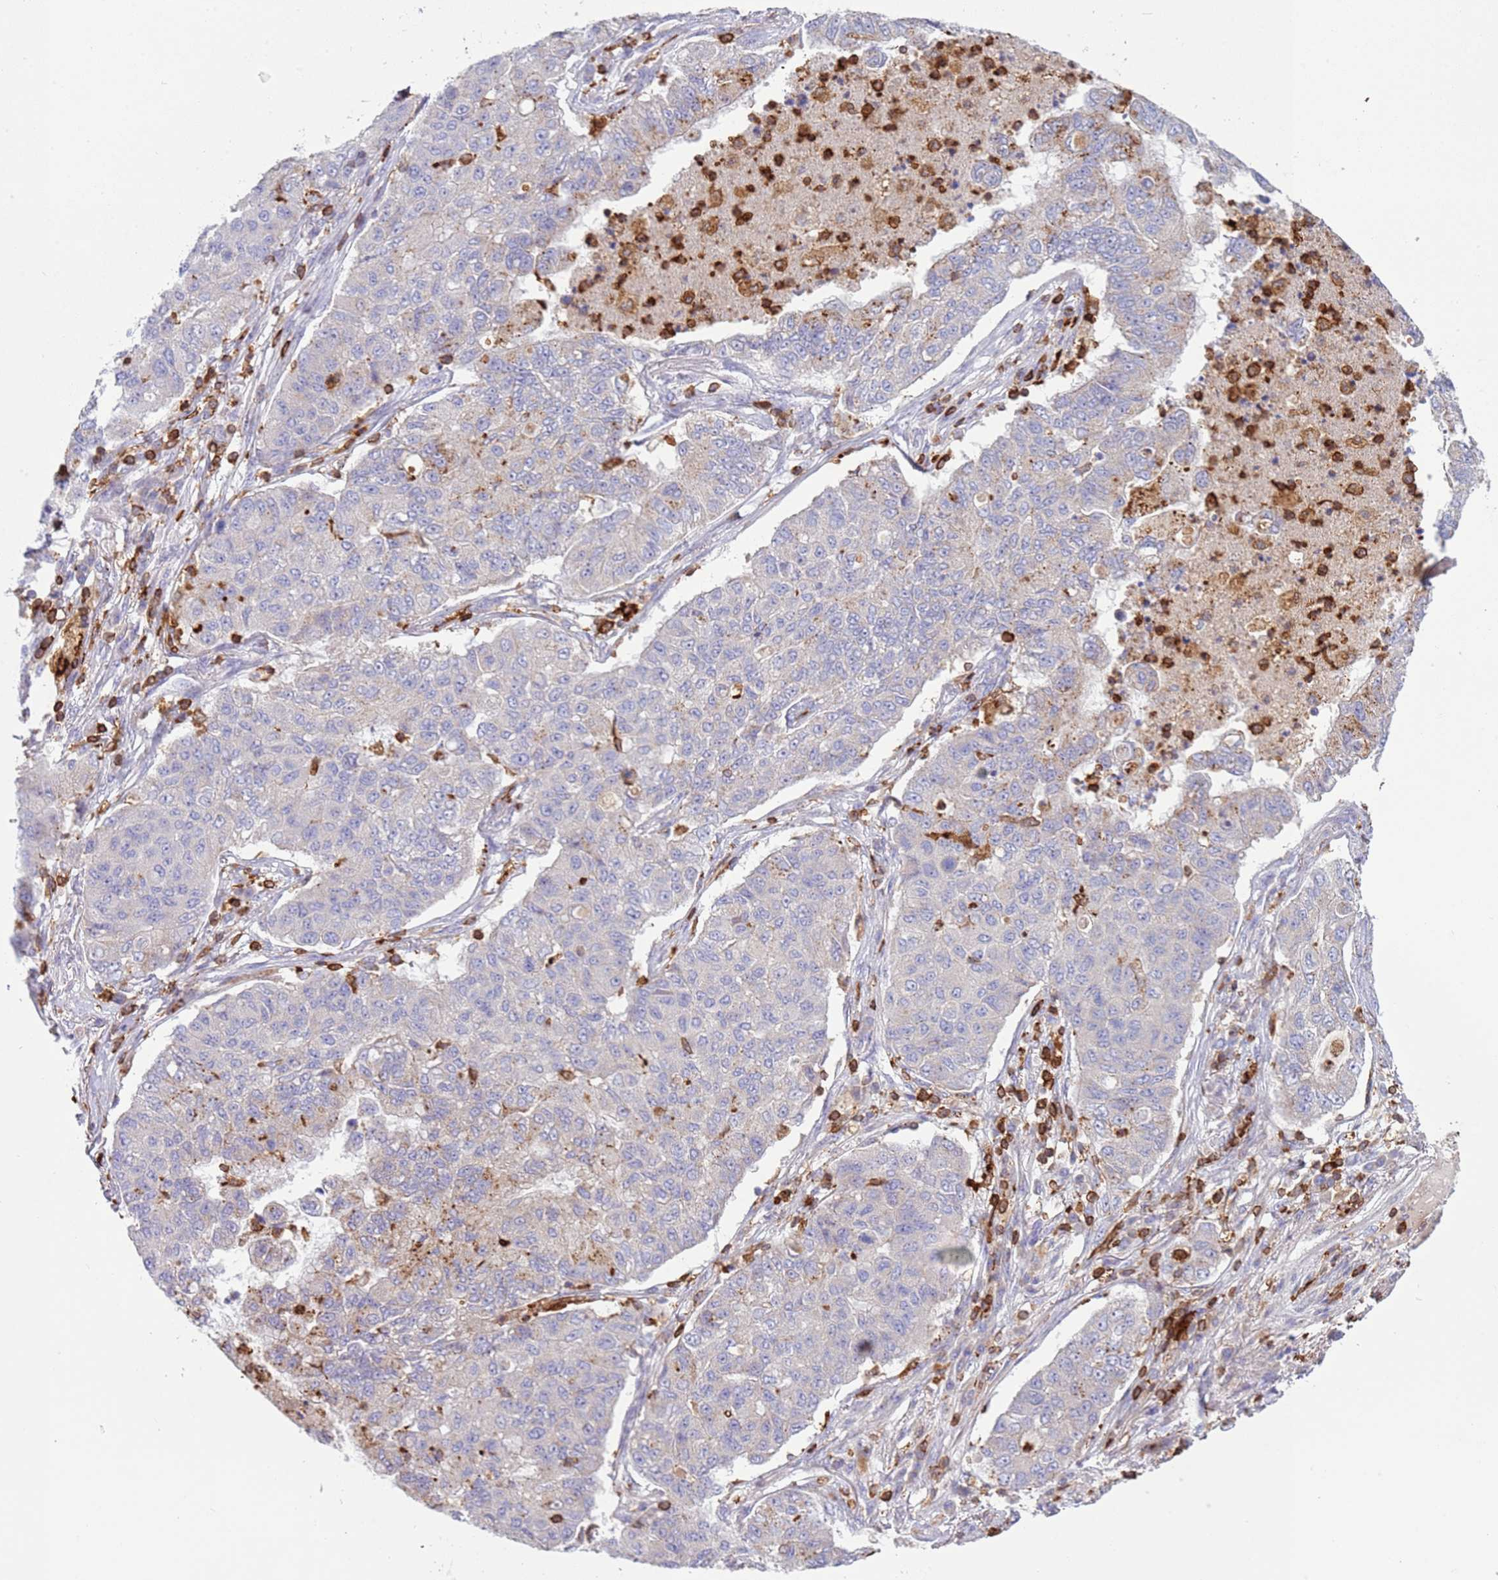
{"staining": {"intensity": "weak", "quantity": "<25%", "location": "cytoplasmic/membranous"}, "tissue": "lung cancer", "cell_type": "Tumor cells", "image_type": "cancer", "snomed": [{"axis": "morphology", "description": "Squamous cell carcinoma, NOS"}, {"axis": "topography", "description": "Lung"}], "caption": "Immunohistochemical staining of lung squamous cell carcinoma shows no significant staining in tumor cells.", "gene": "TTPAL", "patient": {"sex": "male", "age": 74}}